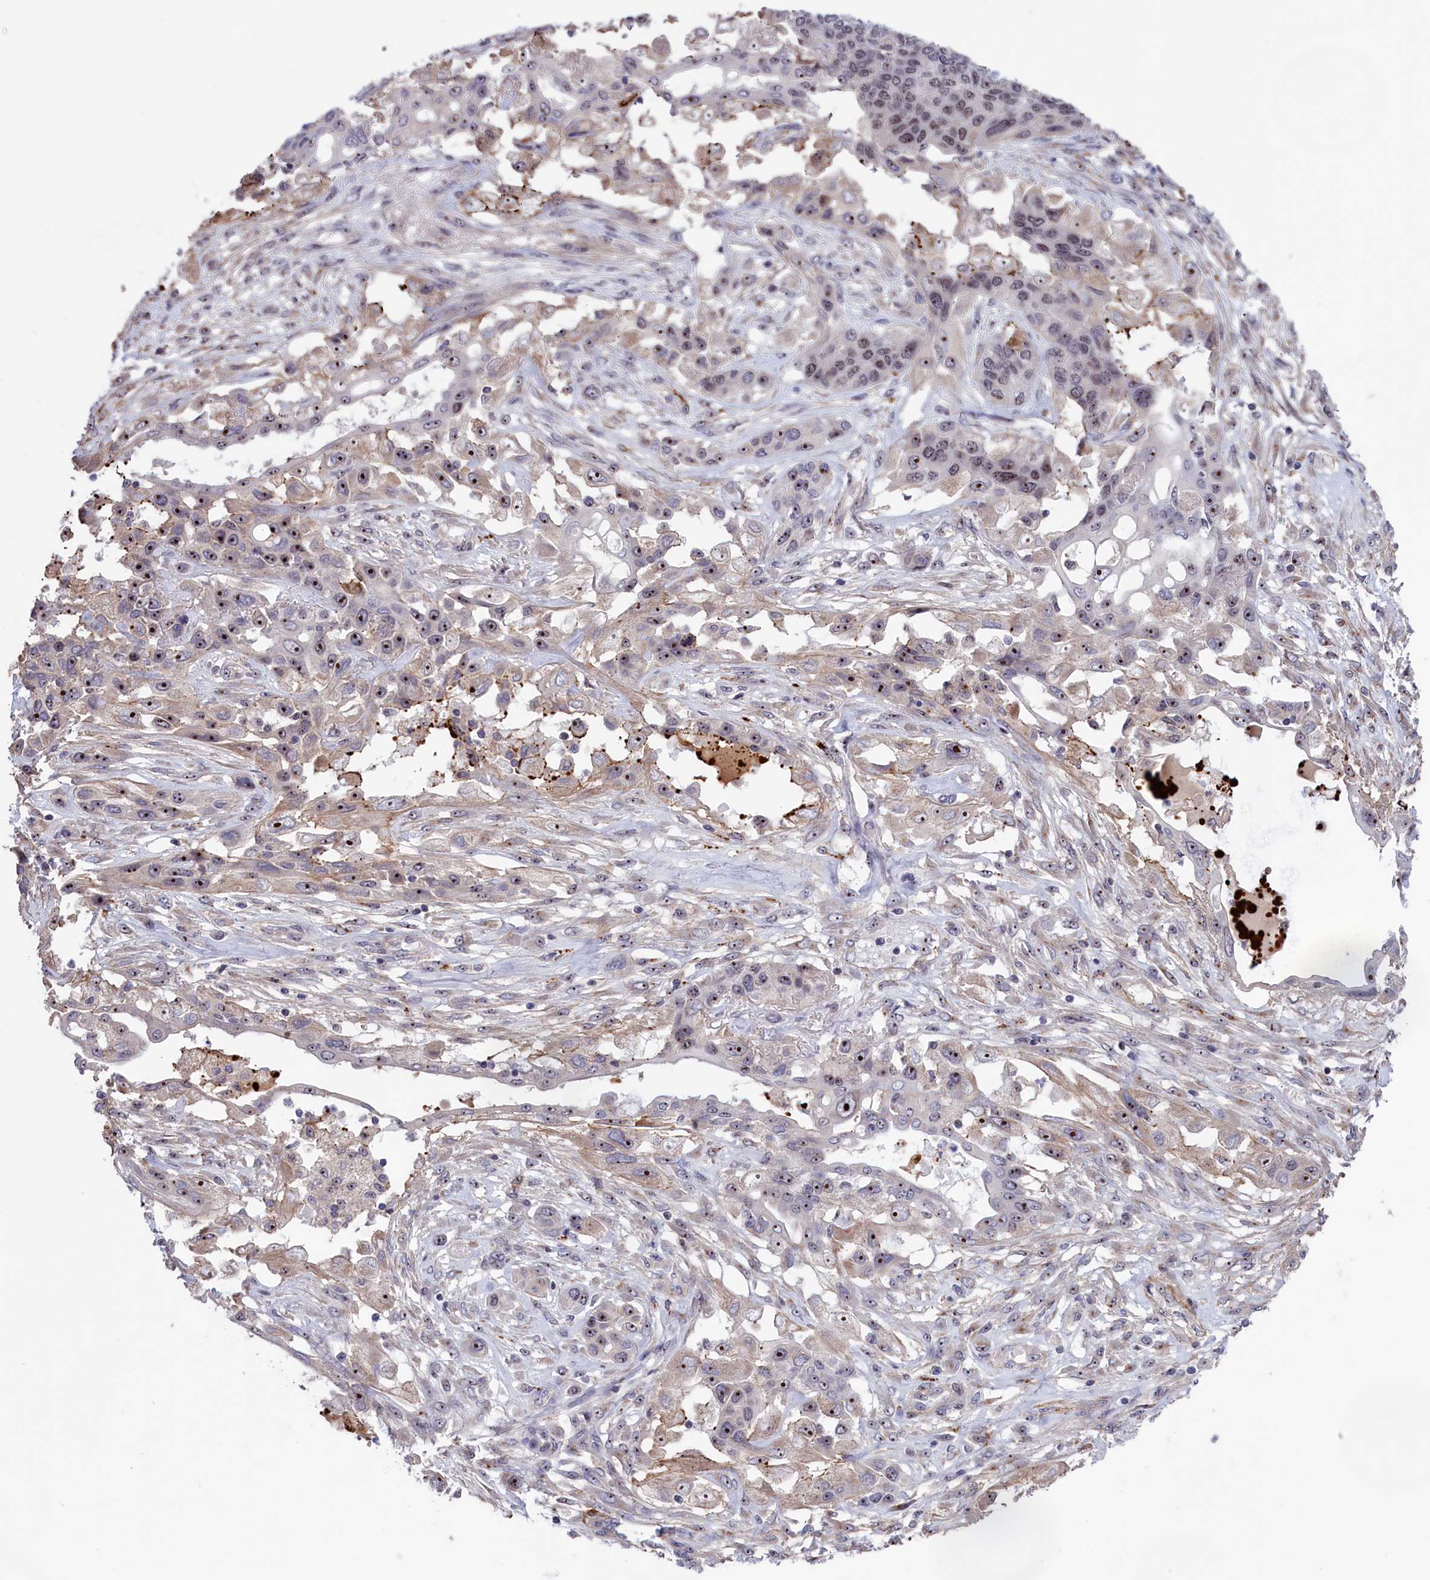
{"staining": {"intensity": "strong", "quantity": "25%-75%", "location": "nuclear"}, "tissue": "lung cancer", "cell_type": "Tumor cells", "image_type": "cancer", "snomed": [{"axis": "morphology", "description": "Squamous cell carcinoma, NOS"}, {"axis": "topography", "description": "Lung"}], "caption": "Tumor cells display strong nuclear staining in approximately 25%-75% of cells in lung squamous cell carcinoma.", "gene": "PPAN", "patient": {"sex": "female", "age": 70}}